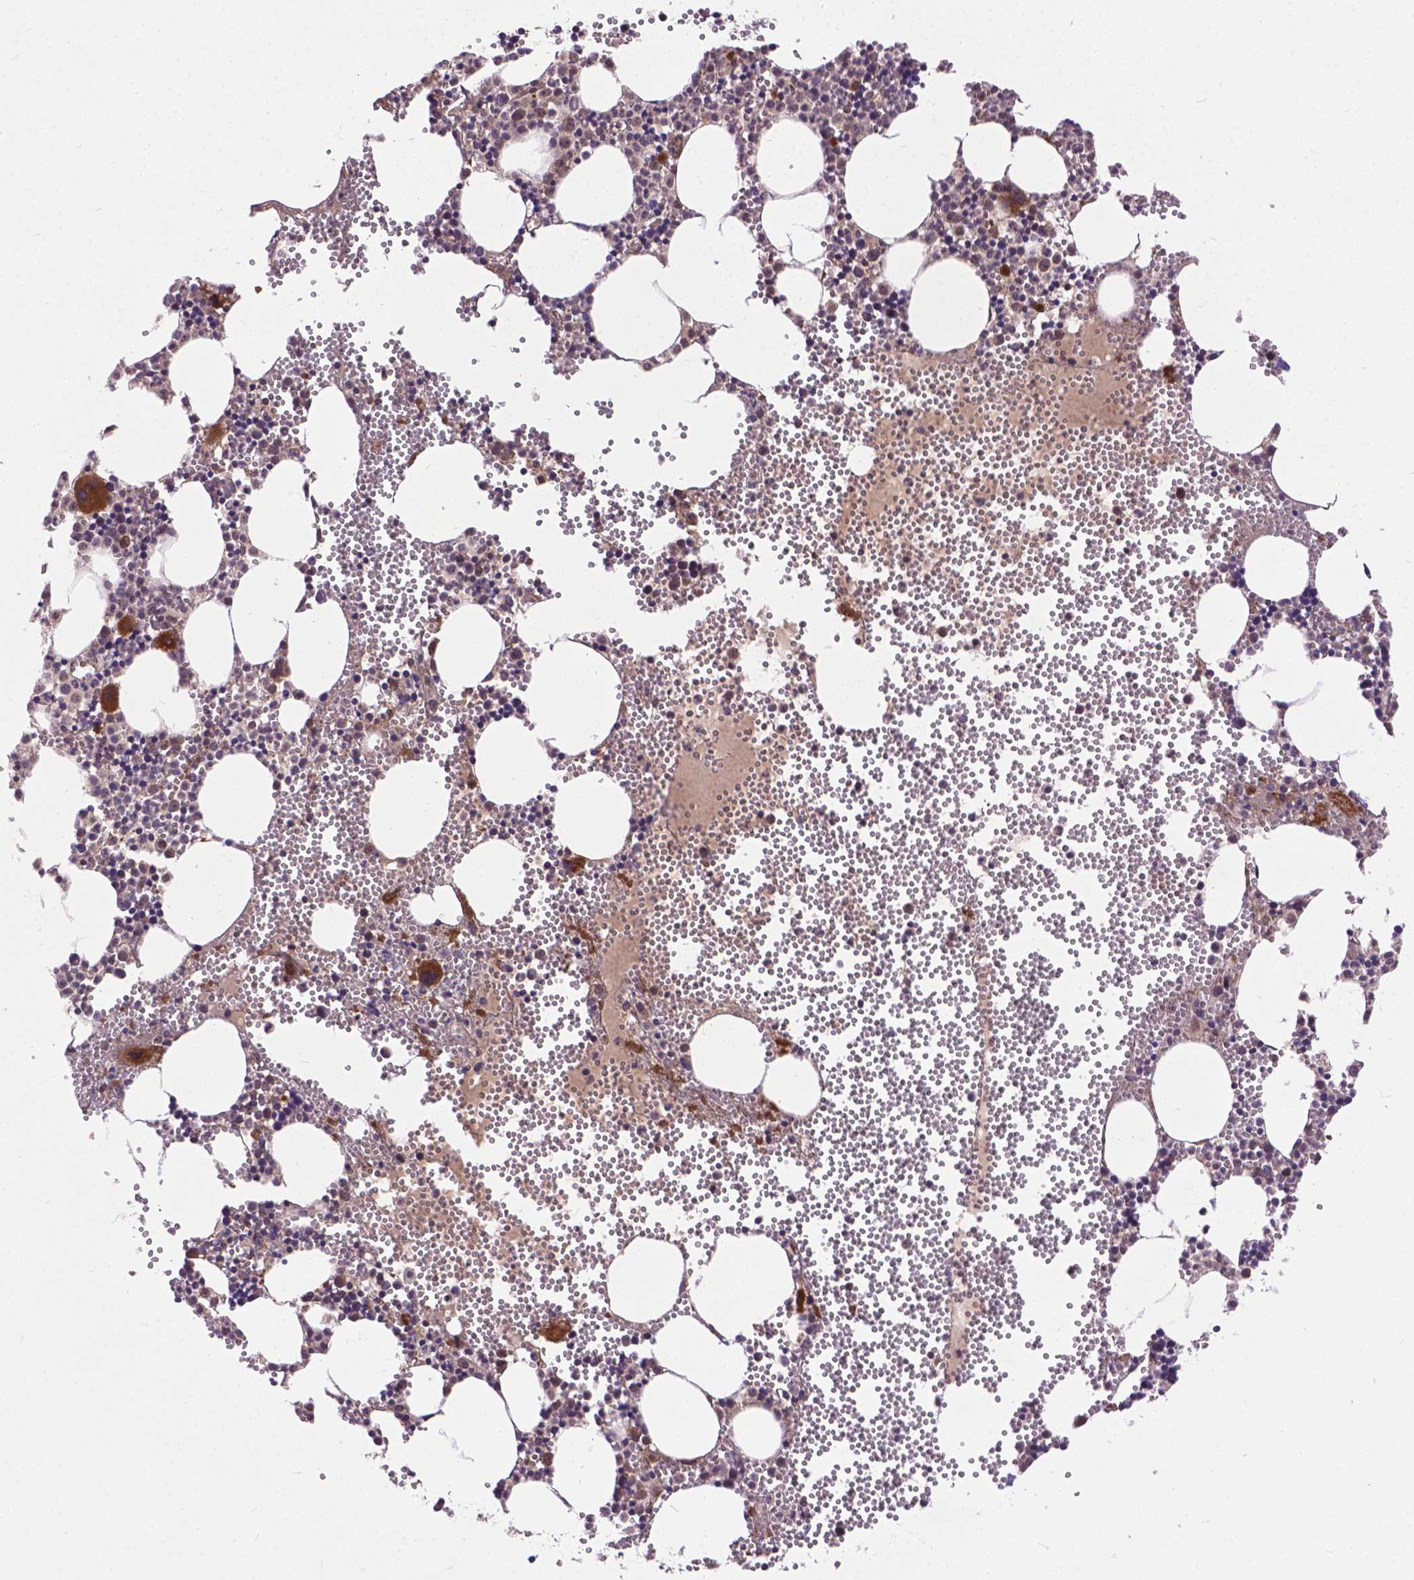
{"staining": {"intensity": "moderate", "quantity": "25%-75%", "location": "cytoplasmic/membranous"}, "tissue": "bone marrow", "cell_type": "Hematopoietic cells", "image_type": "normal", "snomed": [{"axis": "morphology", "description": "Normal tissue, NOS"}, {"axis": "topography", "description": "Bone marrow"}], "caption": "Hematopoietic cells display medium levels of moderate cytoplasmic/membranous expression in about 25%-75% of cells in benign human bone marrow.", "gene": "ZNF616", "patient": {"sex": "male", "age": 89}}